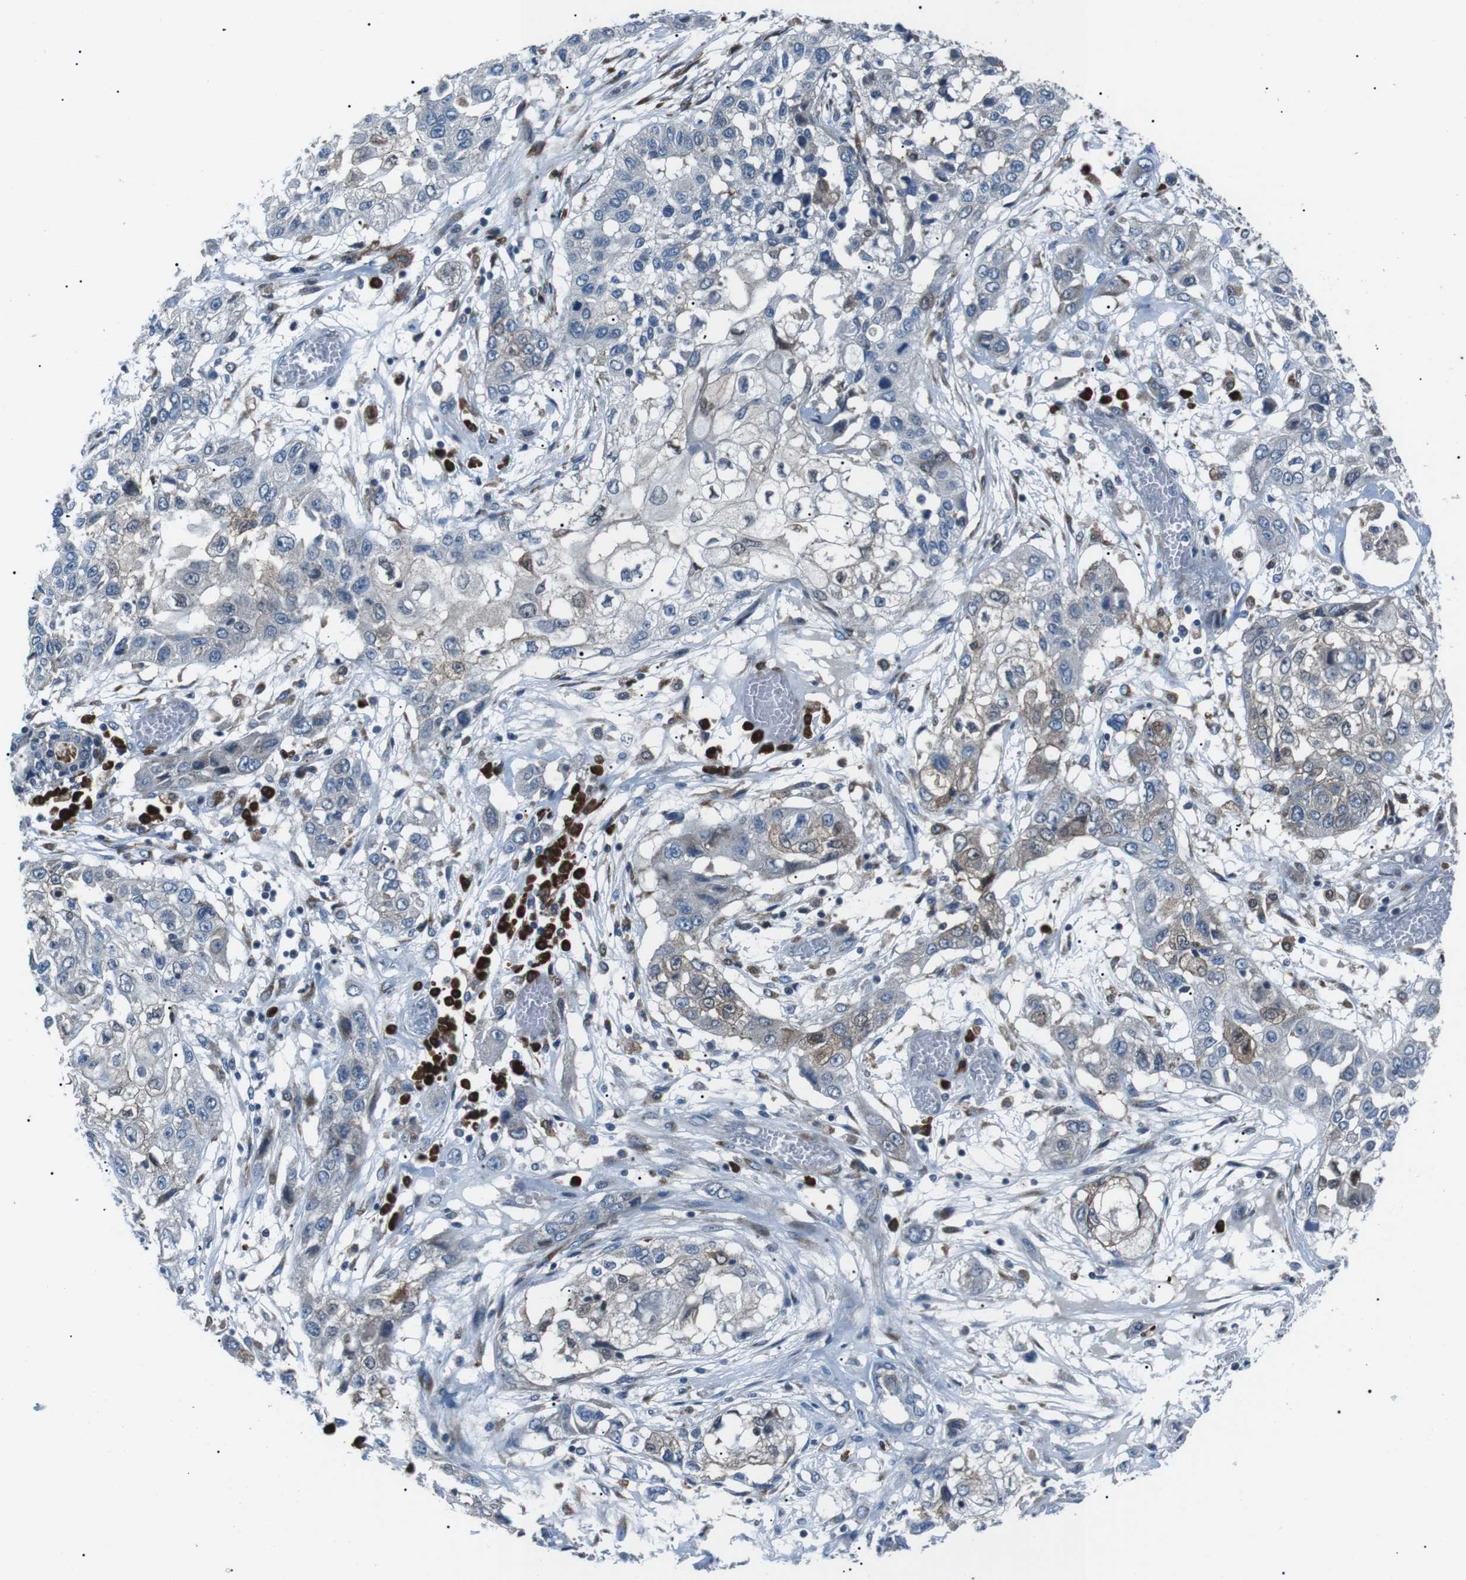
{"staining": {"intensity": "weak", "quantity": "<25%", "location": "cytoplasmic/membranous"}, "tissue": "lung cancer", "cell_type": "Tumor cells", "image_type": "cancer", "snomed": [{"axis": "morphology", "description": "Squamous cell carcinoma, NOS"}, {"axis": "topography", "description": "Lung"}], "caption": "A high-resolution micrograph shows immunohistochemistry (IHC) staining of squamous cell carcinoma (lung), which displays no significant positivity in tumor cells.", "gene": "BLNK", "patient": {"sex": "male", "age": 71}}